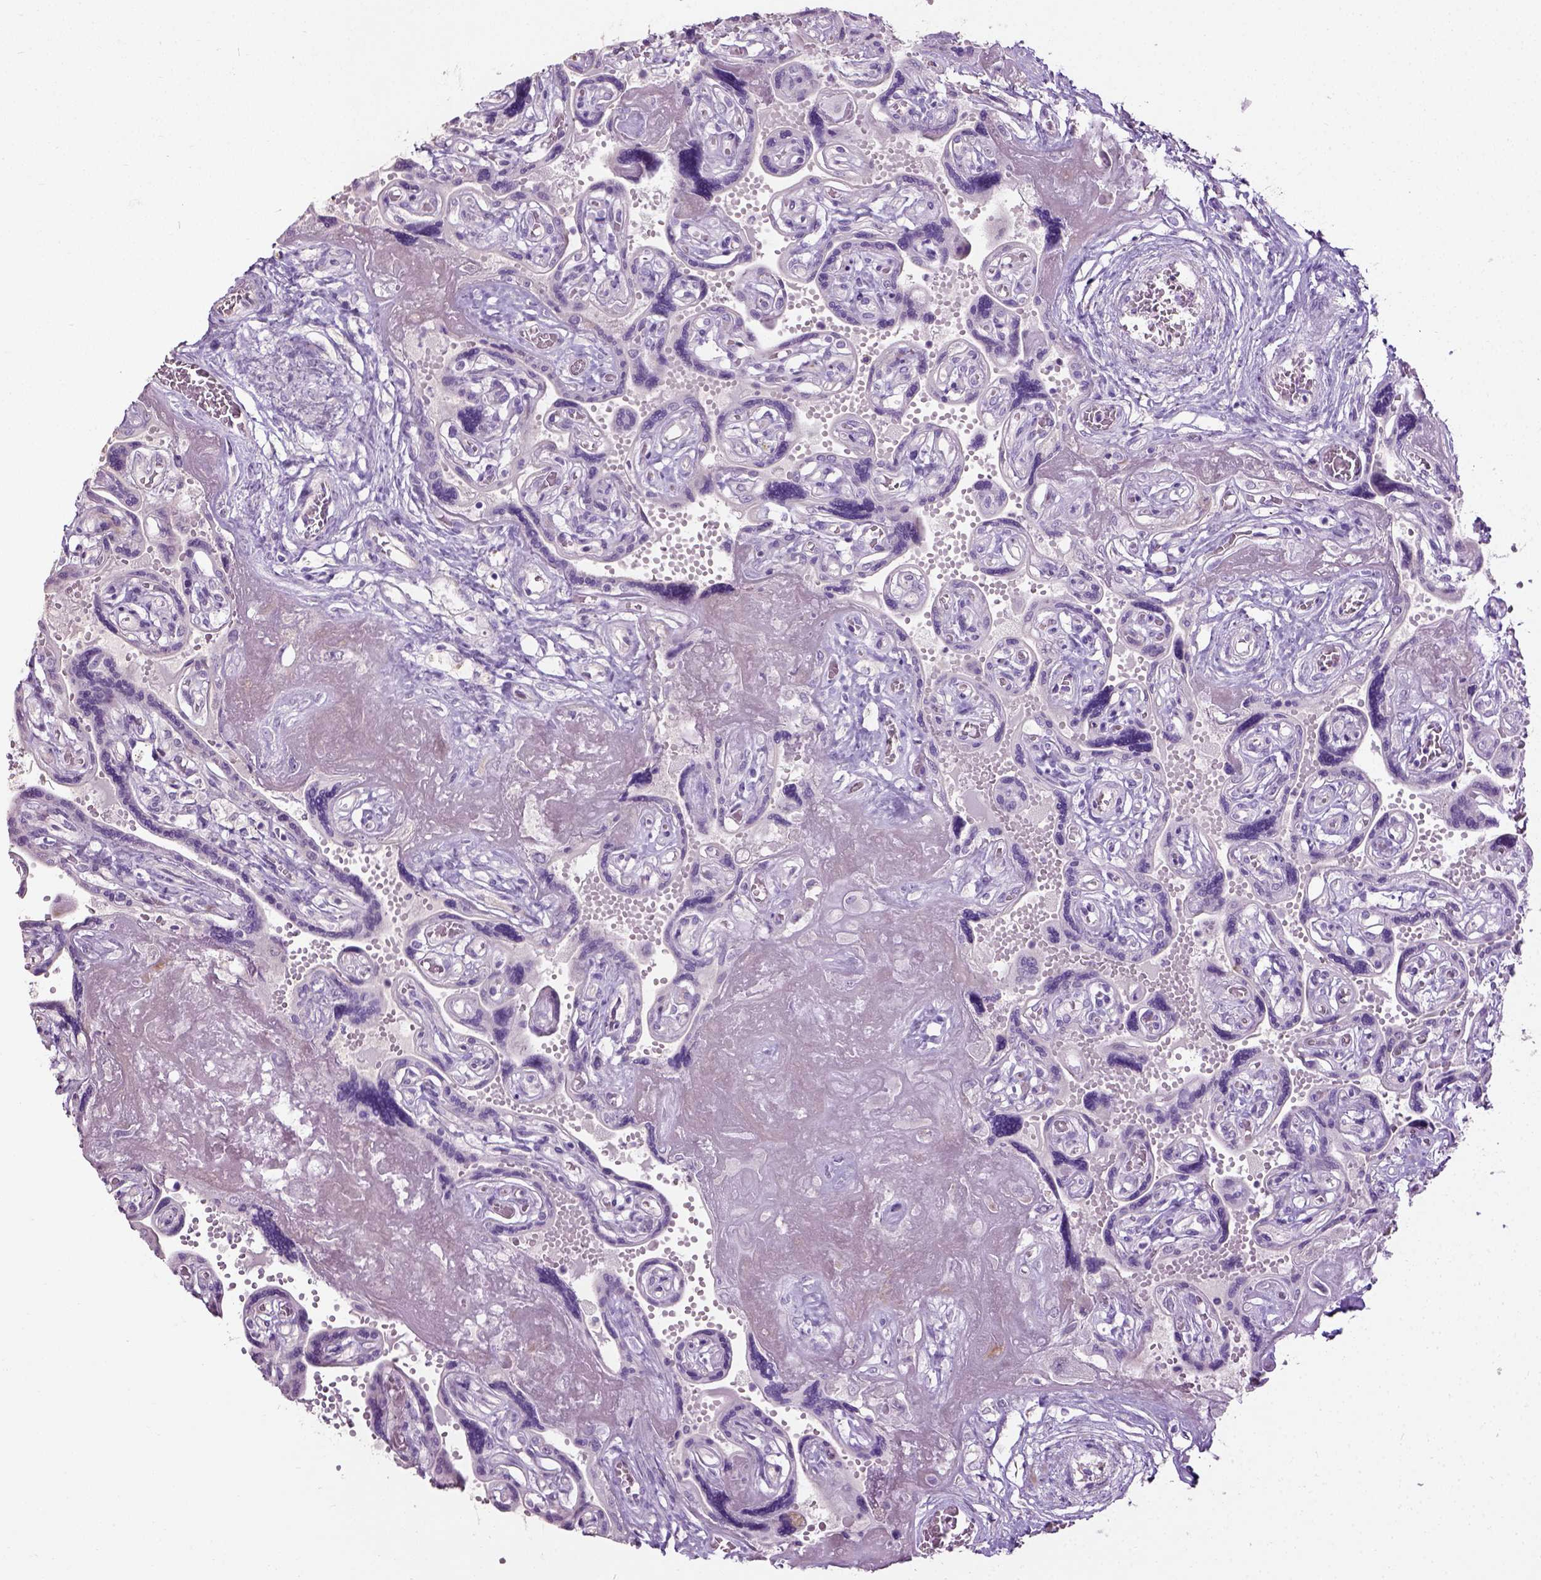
{"staining": {"intensity": "negative", "quantity": "none", "location": "none"}, "tissue": "placenta", "cell_type": "Decidual cells", "image_type": "normal", "snomed": [{"axis": "morphology", "description": "Normal tissue, NOS"}, {"axis": "topography", "description": "Placenta"}], "caption": "IHC image of unremarkable placenta: human placenta stained with DAB (3,3'-diaminobenzidine) shows no significant protein expression in decidual cells.", "gene": "PKP3", "patient": {"sex": "female", "age": 32}}